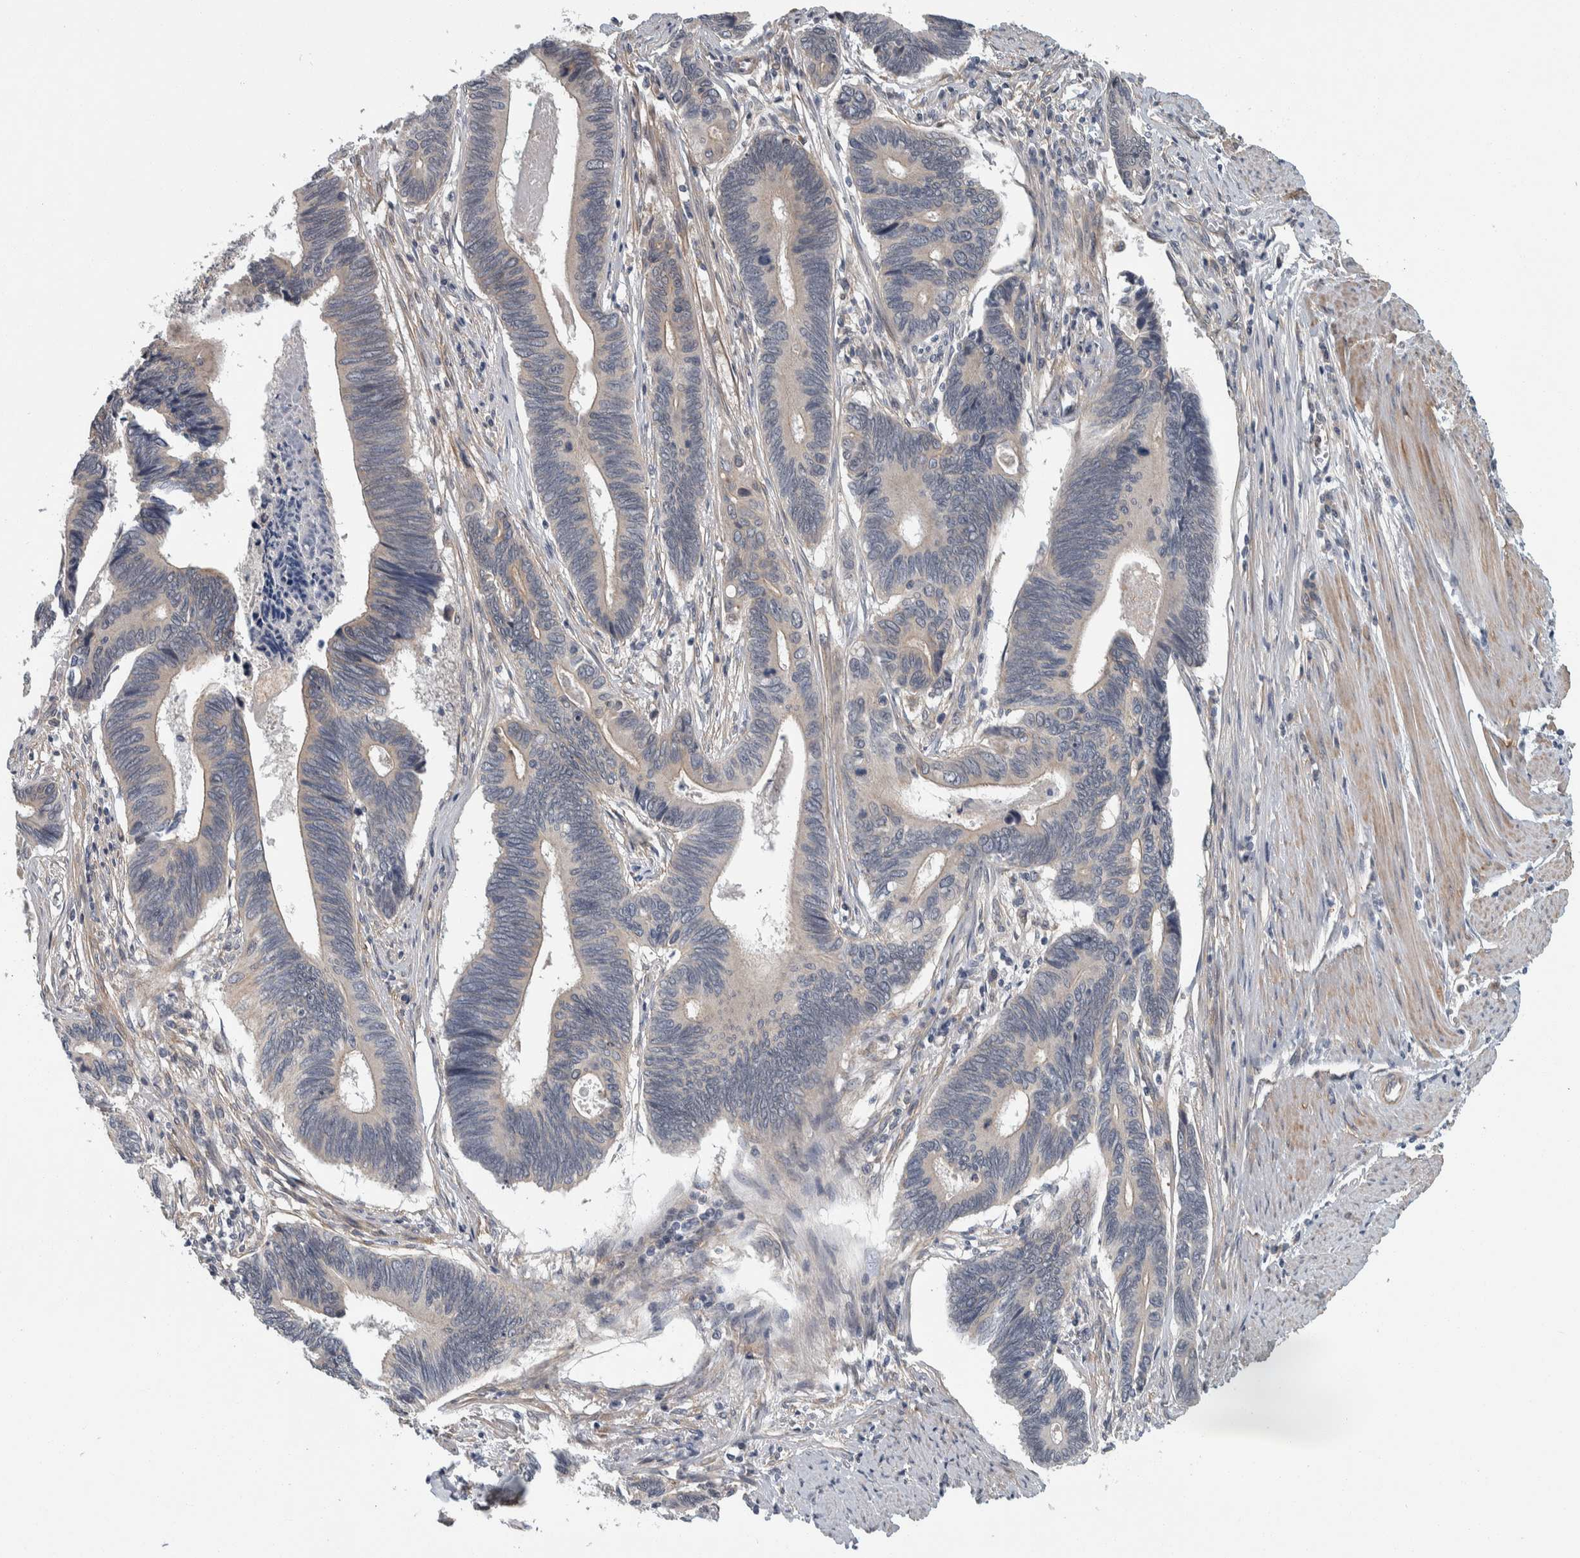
{"staining": {"intensity": "negative", "quantity": "none", "location": "none"}, "tissue": "pancreatic cancer", "cell_type": "Tumor cells", "image_type": "cancer", "snomed": [{"axis": "morphology", "description": "Adenocarcinoma, NOS"}, {"axis": "topography", "description": "Pancreas"}], "caption": "IHC of human pancreatic cancer shows no expression in tumor cells.", "gene": "KCNJ3", "patient": {"sex": "female", "age": 70}}